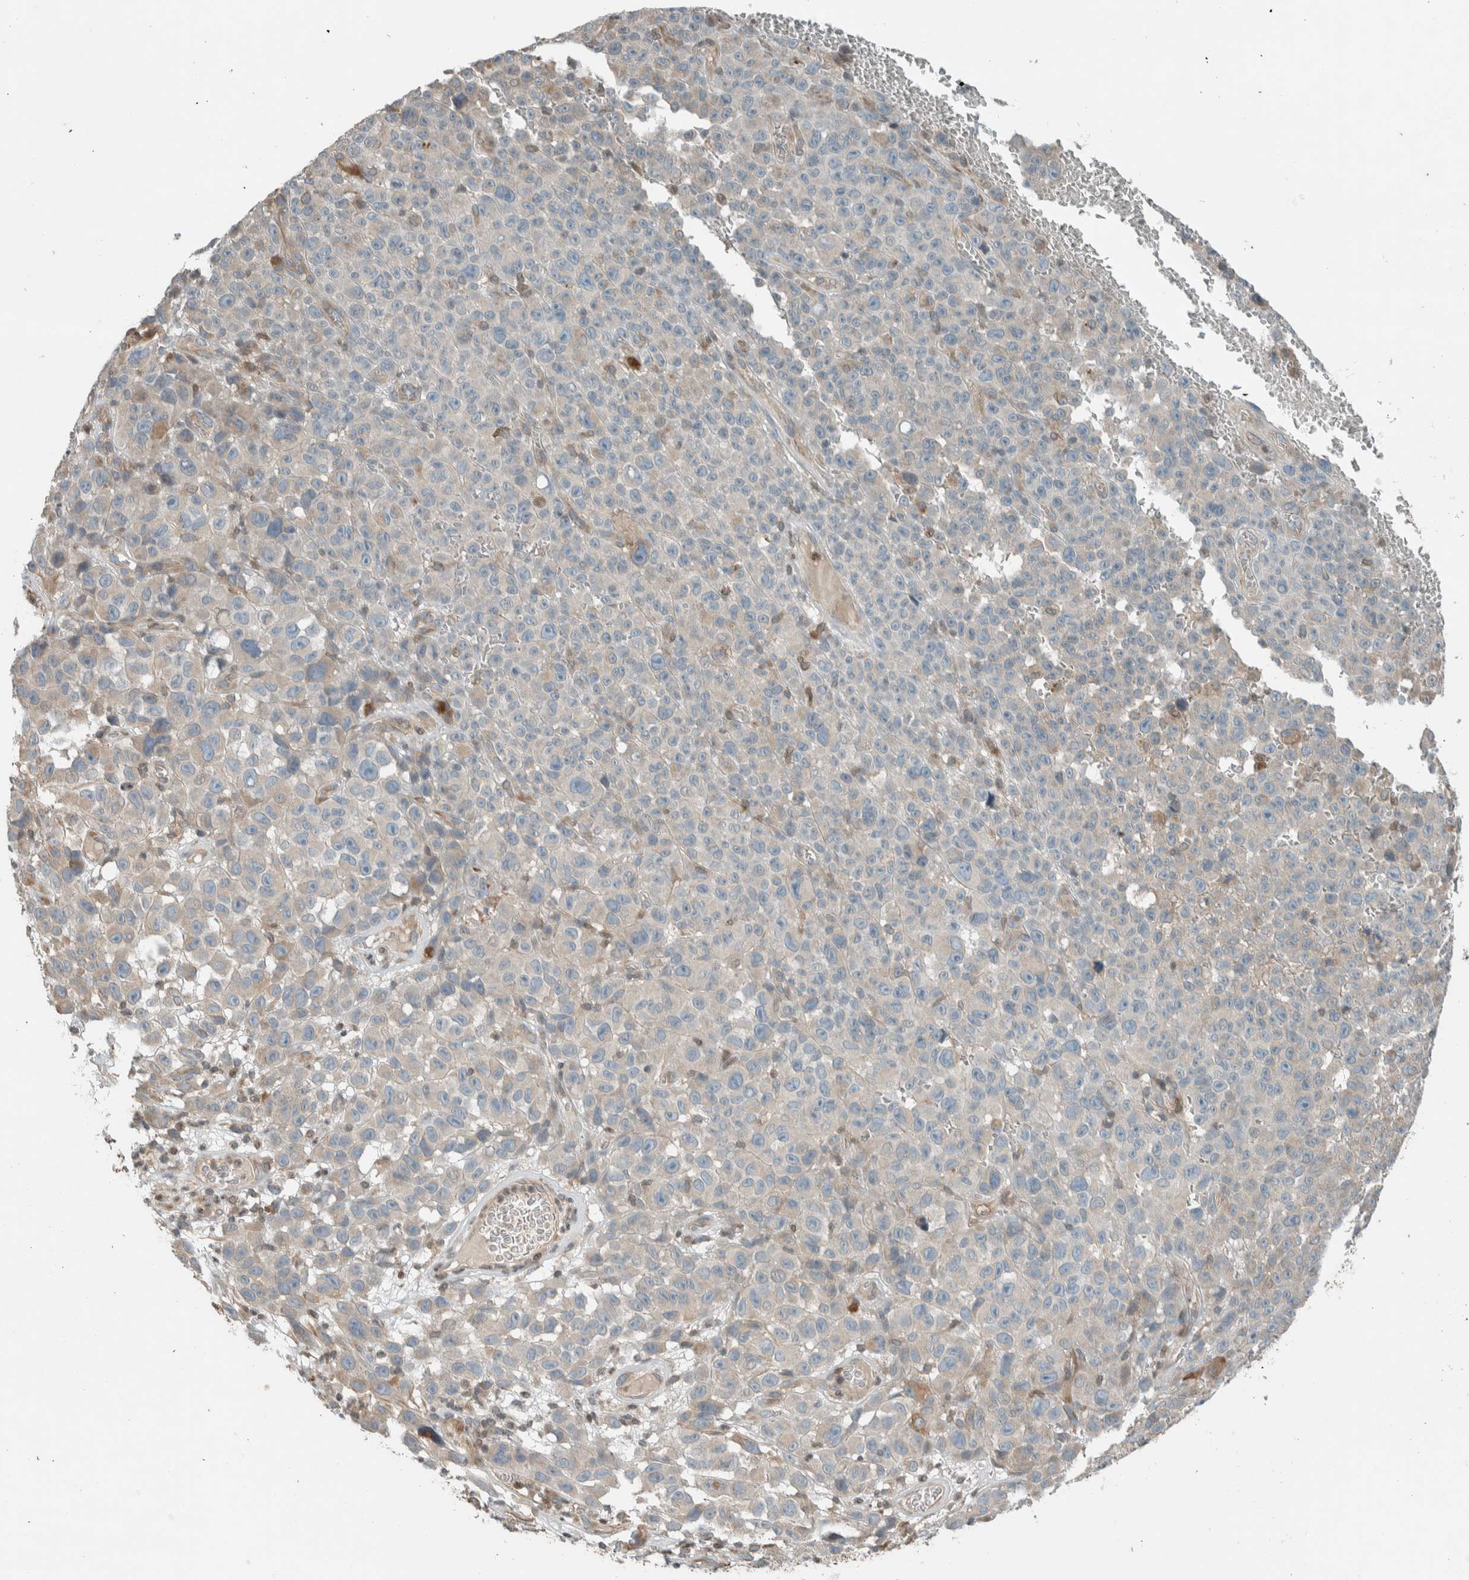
{"staining": {"intensity": "negative", "quantity": "none", "location": "none"}, "tissue": "melanoma", "cell_type": "Tumor cells", "image_type": "cancer", "snomed": [{"axis": "morphology", "description": "Malignant melanoma, NOS"}, {"axis": "topography", "description": "Skin"}], "caption": "Immunohistochemical staining of human malignant melanoma shows no significant positivity in tumor cells.", "gene": "SEL1L", "patient": {"sex": "female", "age": 82}}